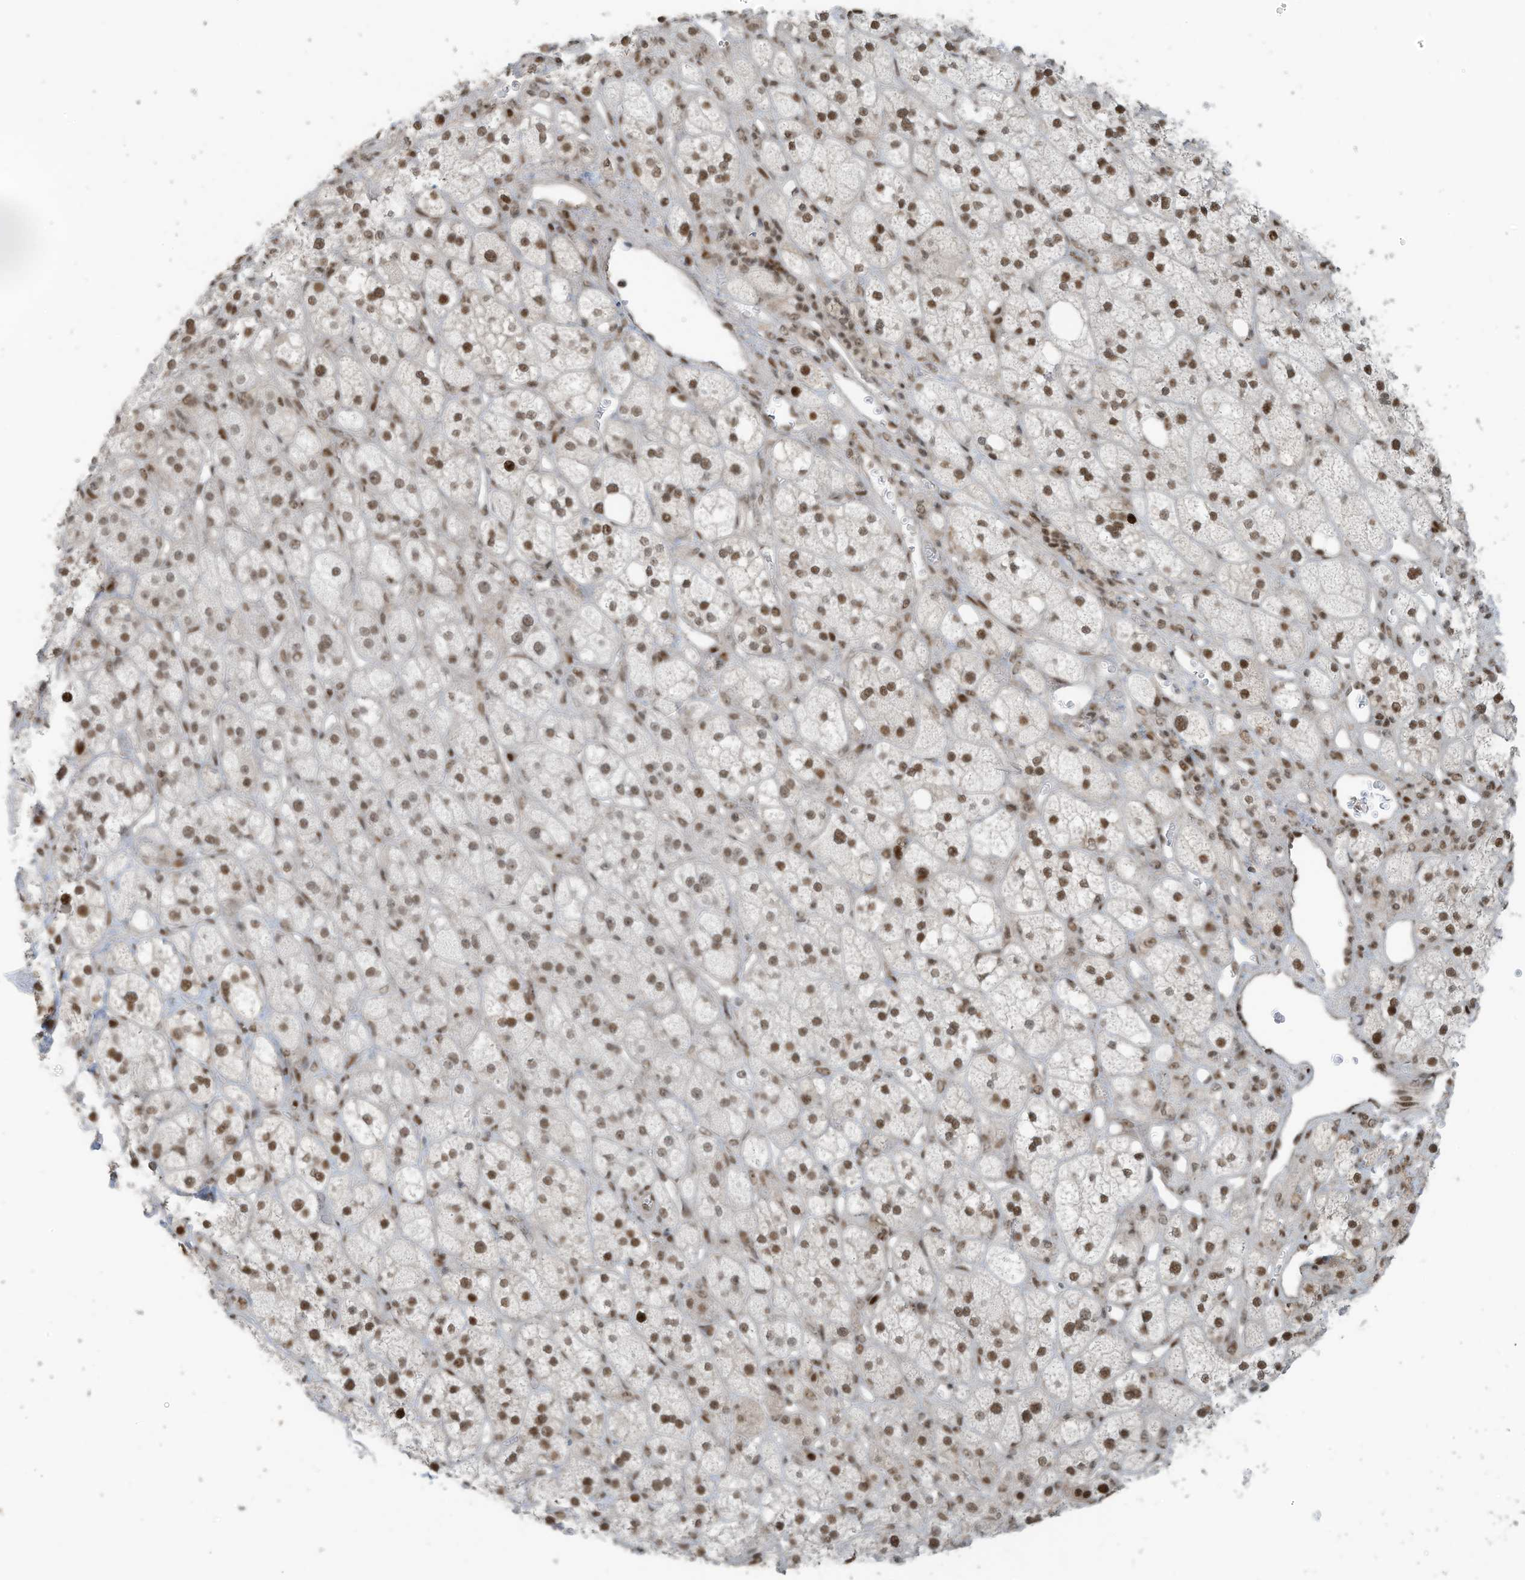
{"staining": {"intensity": "strong", "quantity": ">75%", "location": "nuclear"}, "tissue": "adrenal gland", "cell_type": "Glandular cells", "image_type": "normal", "snomed": [{"axis": "morphology", "description": "Normal tissue, NOS"}, {"axis": "topography", "description": "Adrenal gland"}], "caption": "Glandular cells exhibit high levels of strong nuclear expression in about >75% of cells in unremarkable human adrenal gland. The staining was performed using DAB, with brown indicating positive protein expression. Nuclei are stained blue with hematoxylin.", "gene": "PCNP", "patient": {"sex": "male", "age": 61}}